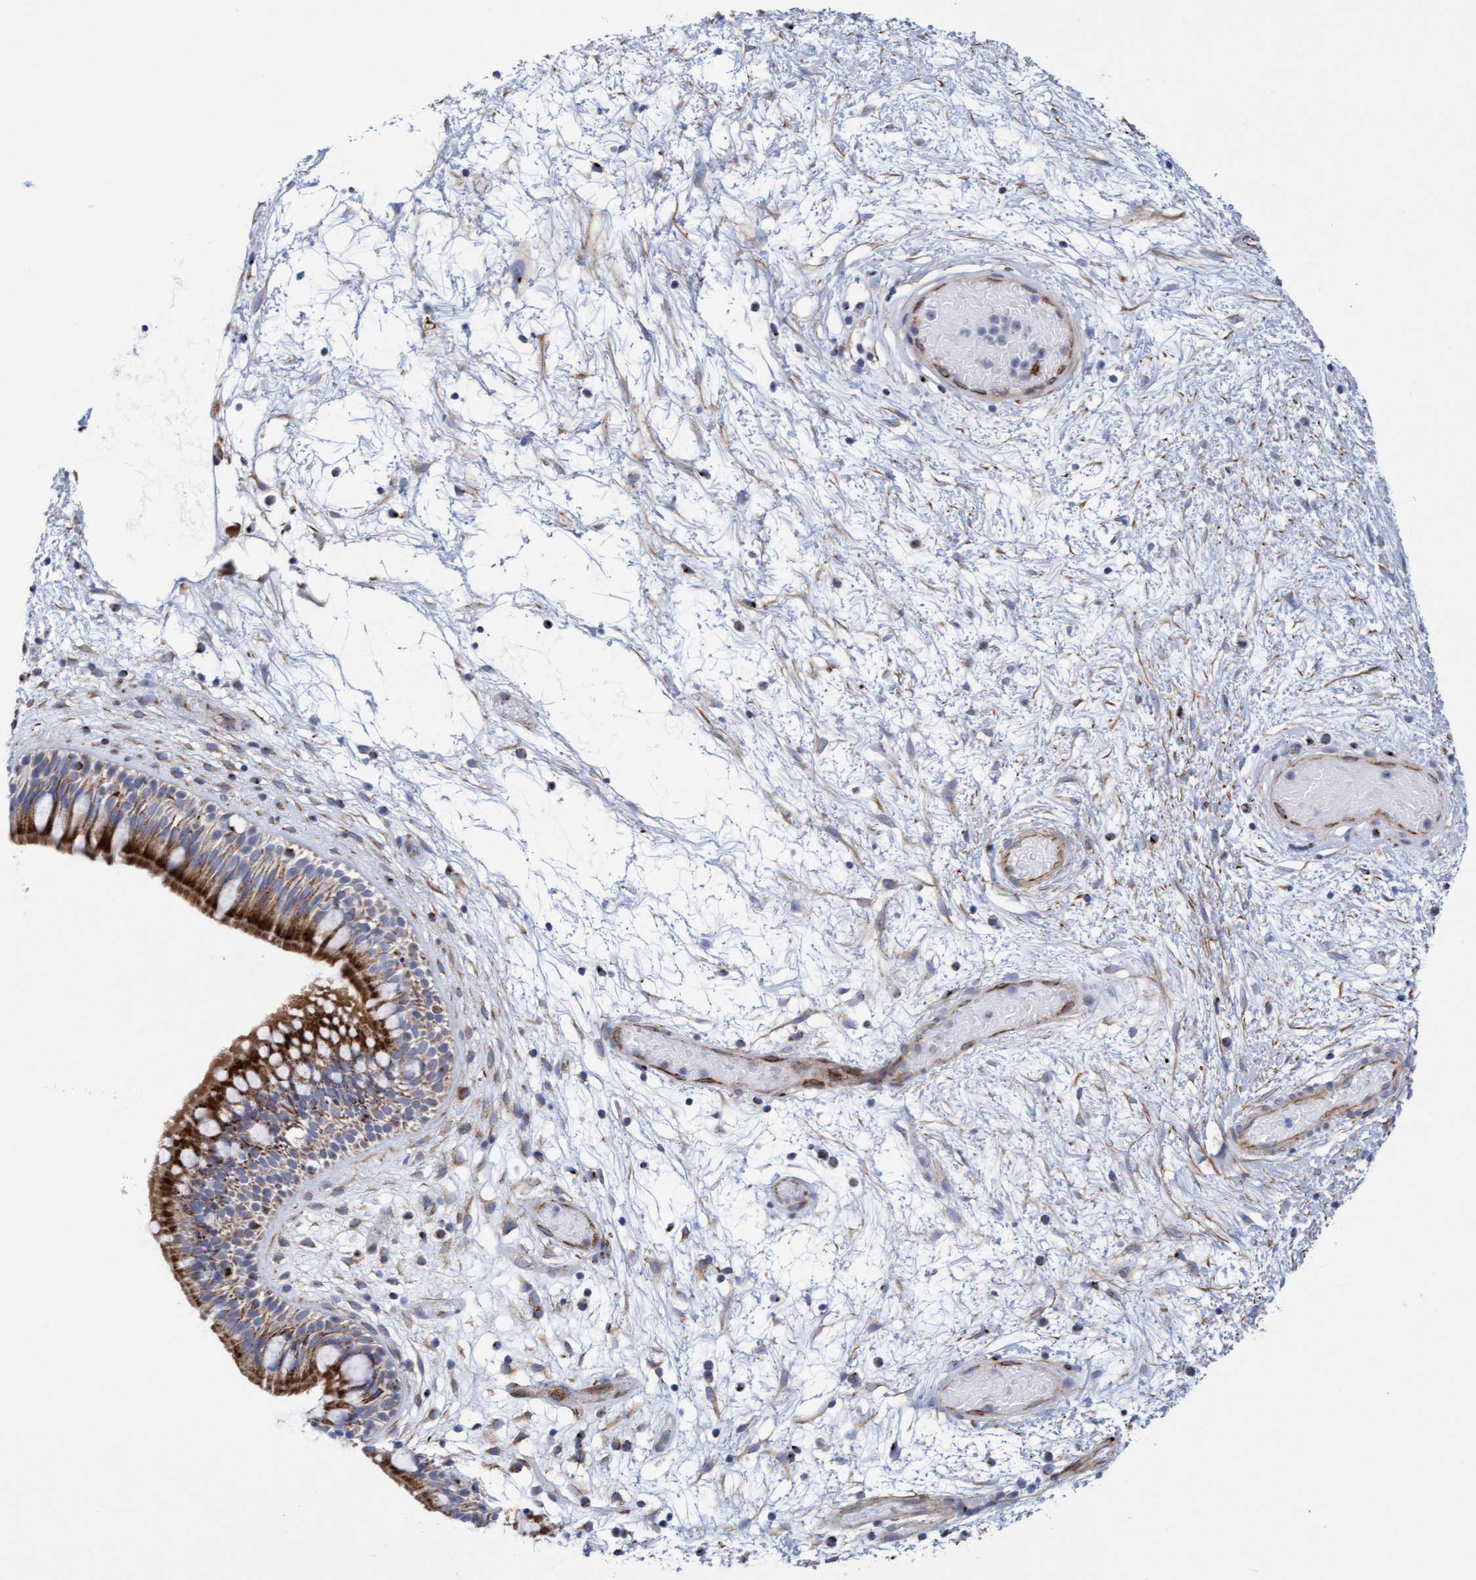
{"staining": {"intensity": "strong", "quantity": "25%-75%", "location": "cytoplasmic/membranous"}, "tissue": "nasopharynx", "cell_type": "Respiratory epithelial cells", "image_type": "normal", "snomed": [{"axis": "morphology", "description": "Normal tissue, NOS"}, {"axis": "morphology", "description": "Inflammation, NOS"}, {"axis": "topography", "description": "Nasopharynx"}], "caption": "Immunohistochemistry (IHC) histopathology image of unremarkable nasopharynx stained for a protein (brown), which demonstrates high levels of strong cytoplasmic/membranous staining in about 25%-75% of respiratory epithelial cells.", "gene": "GGTA1", "patient": {"sex": "male", "age": 48}}